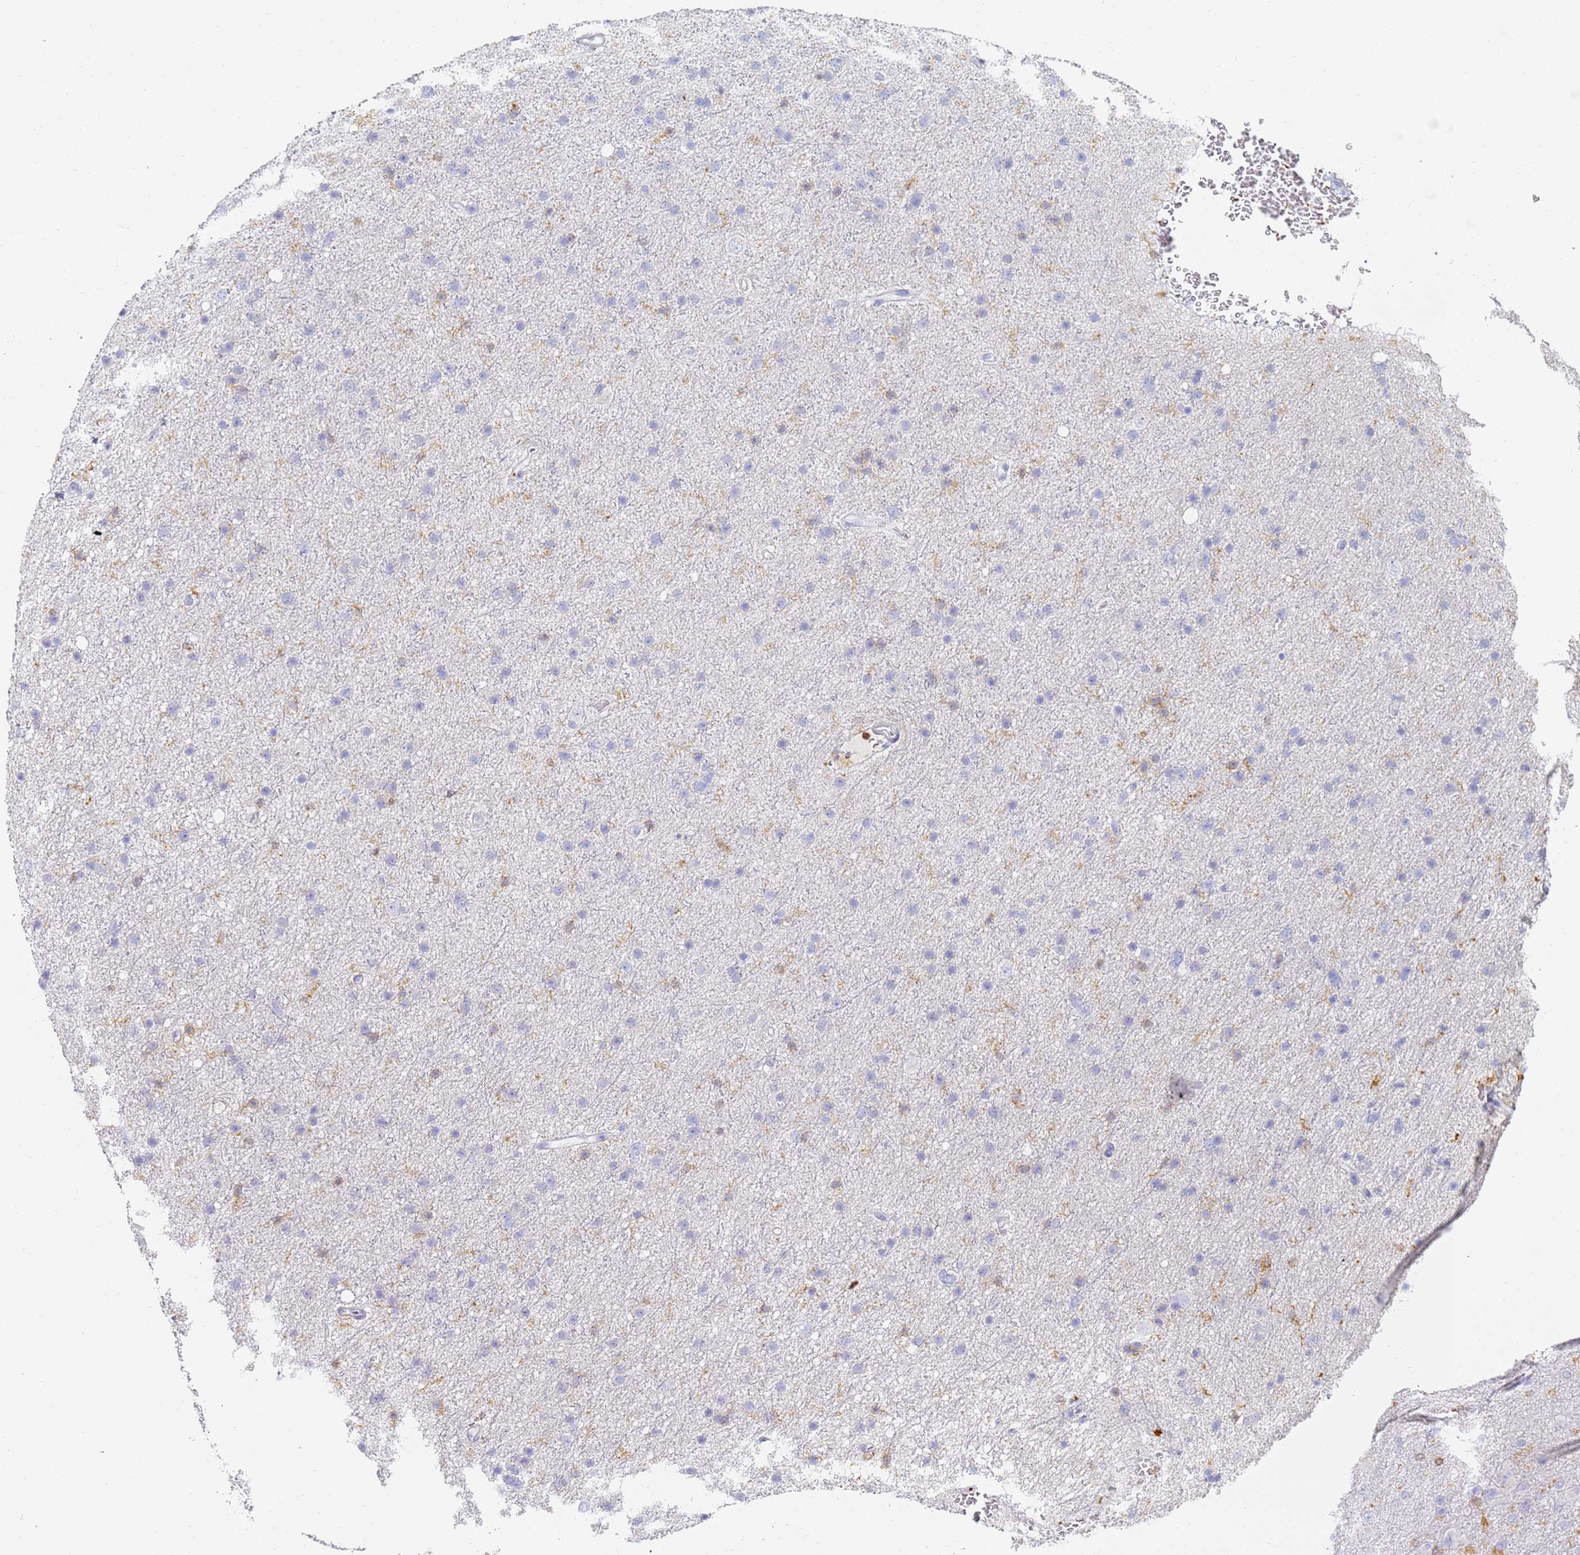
{"staining": {"intensity": "negative", "quantity": "none", "location": "none"}, "tissue": "glioma", "cell_type": "Tumor cells", "image_type": "cancer", "snomed": [{"axis": "morphology", "description": "Glioma, malignant, Low grade"}, {"axis": "topography", "description": "Cerebral cortex"}], "caption": "Malignant glioma (low-grade) was stained to show a protein in brown. There is no significant positivity in tumor cells.", "gene": "BIN2", "patient": {"sex": "female", "age": 39}}